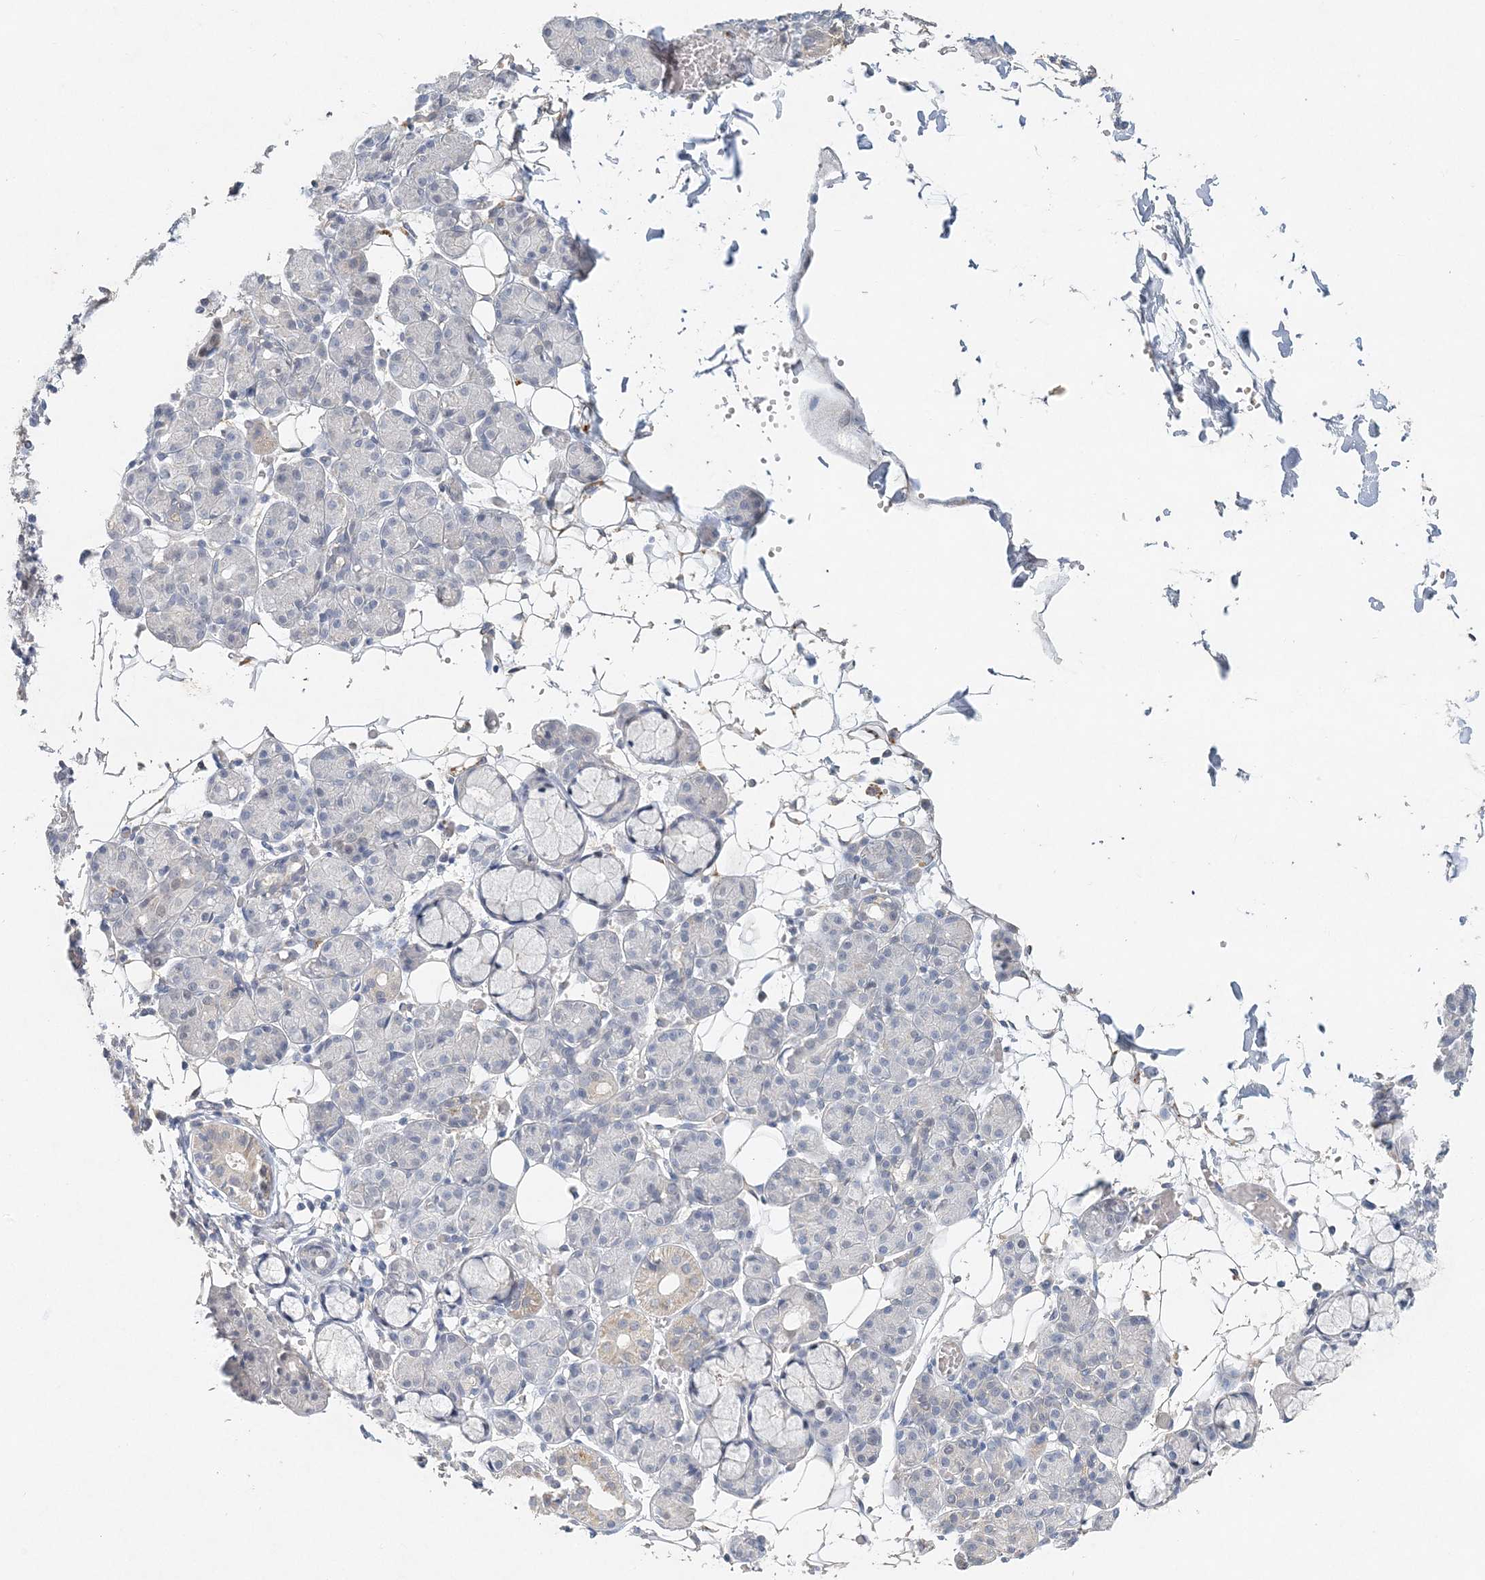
{"staining": {"intensity": "negative", "quantity": "none", "location": "none"}, "tissue": "salivary gland", "cell_type": "Glandular cells", "image_type": "normal", "snomed": [{"axis": "morphology", "description": "Normal tissue, NOS"}, {"axis": "topography", "description": "Salivary gland"}], "caption": "Glandular cells are negative for brown protein staining in benign salivary gland. (DAB (3,3'-diaminobenzidine) immunohistochemistry visualized using brightfield microscopy, high magnification).", "gene": "MAT2B", "patient": {"sex": "male", "age": 63}}